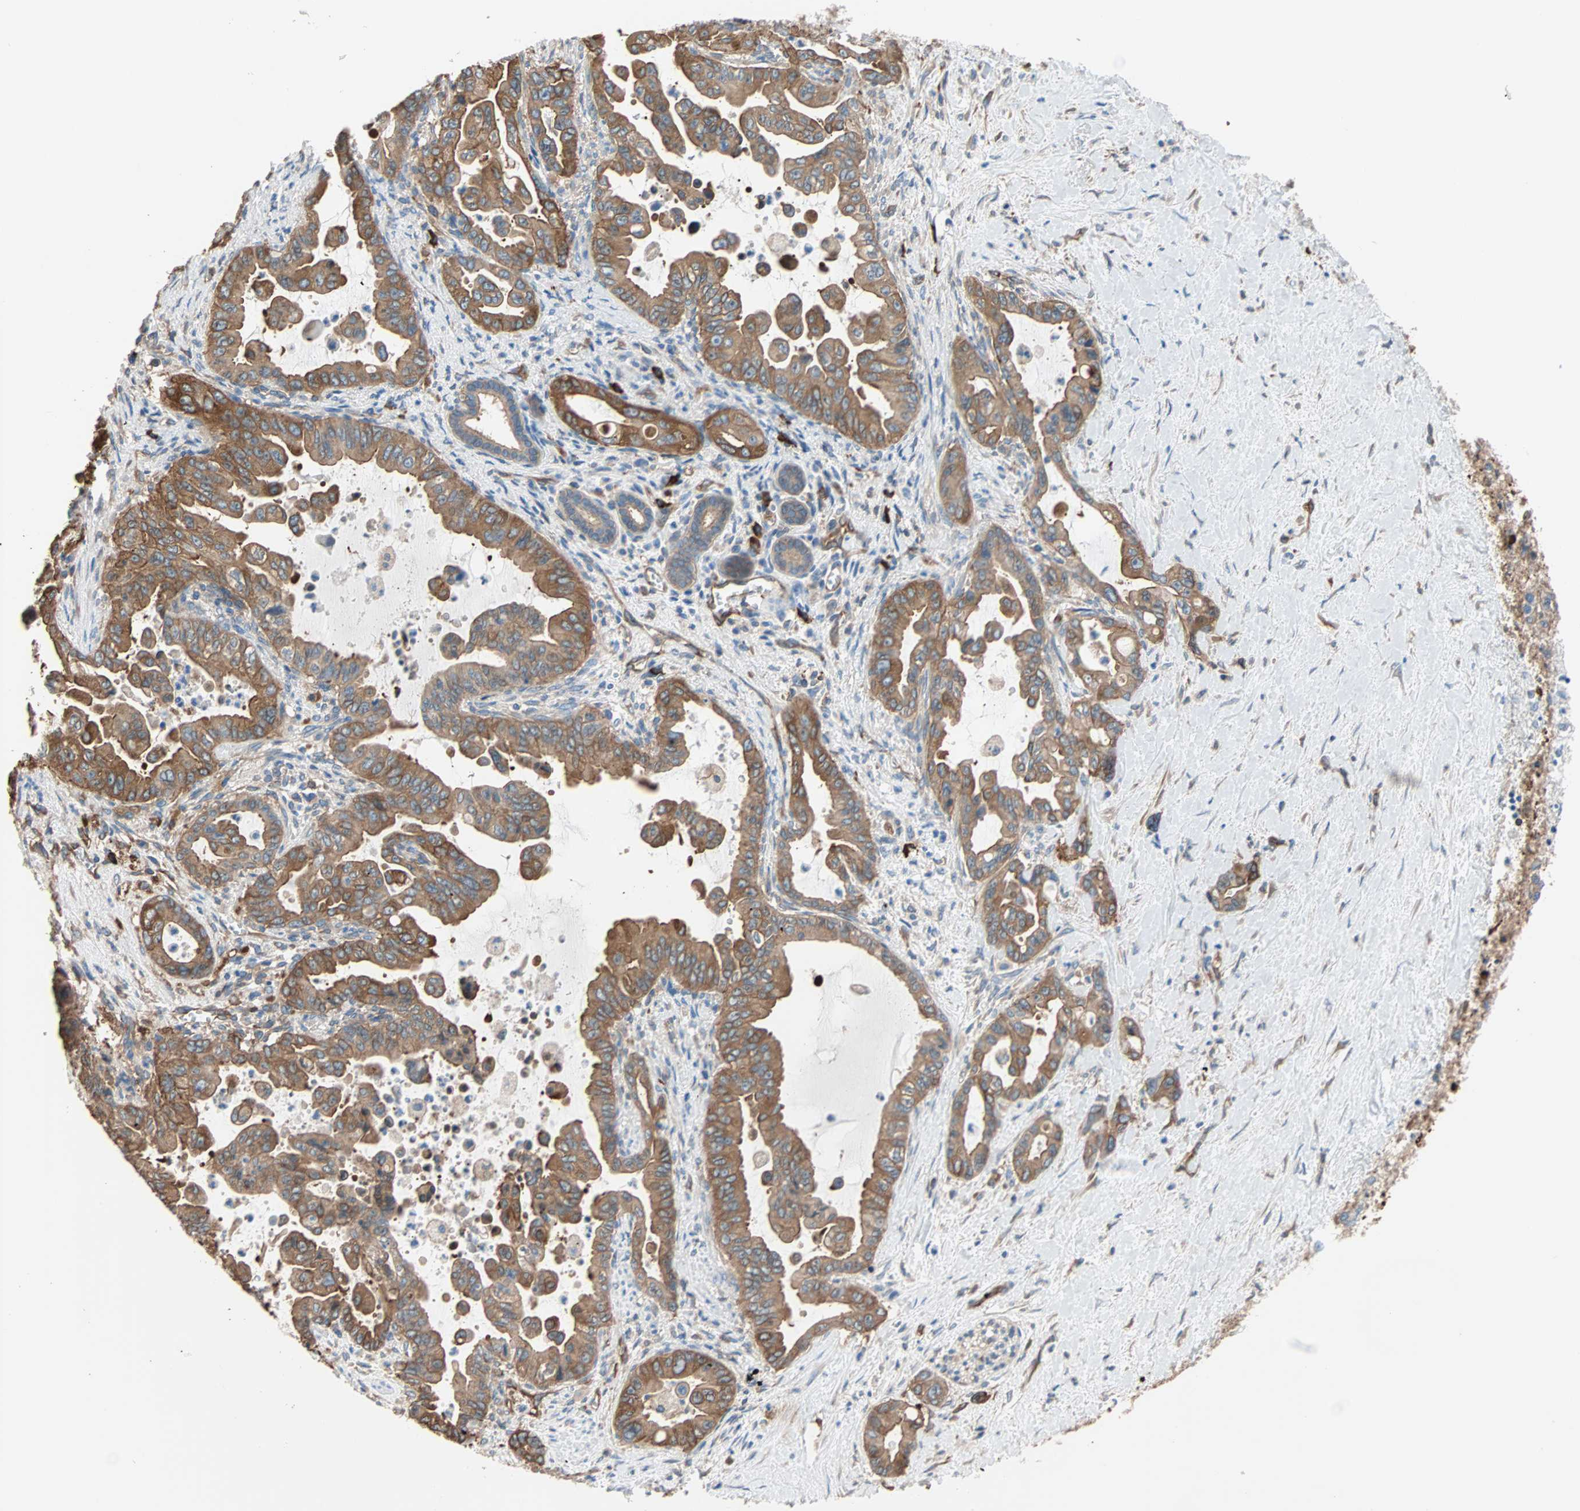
{"staining": {"intensity": "strong", "quantity": ">75%", "location": "cytoplasmic/membranous"}, "tissue": "pancreatic cancer", "cell_type": "Tumor cells", "image_type": "cancer", "snomed": [{"axis": "morphology", "description": "Adenocarcinoma, NOS"}, {"axis": "topography", "description": "Pancreas"}], "caption": "Immunohistochemistry (IHC) (DAB (3,3'-diaminobenzidine)) staining of human pancreatic cancer (adenocarcinoma) shows strong cytoplasmic/membranous protein expression in approximately >75% of tumor cells.", "gene": "EEF2", "patient": {"sex": "male", "age": 70}}